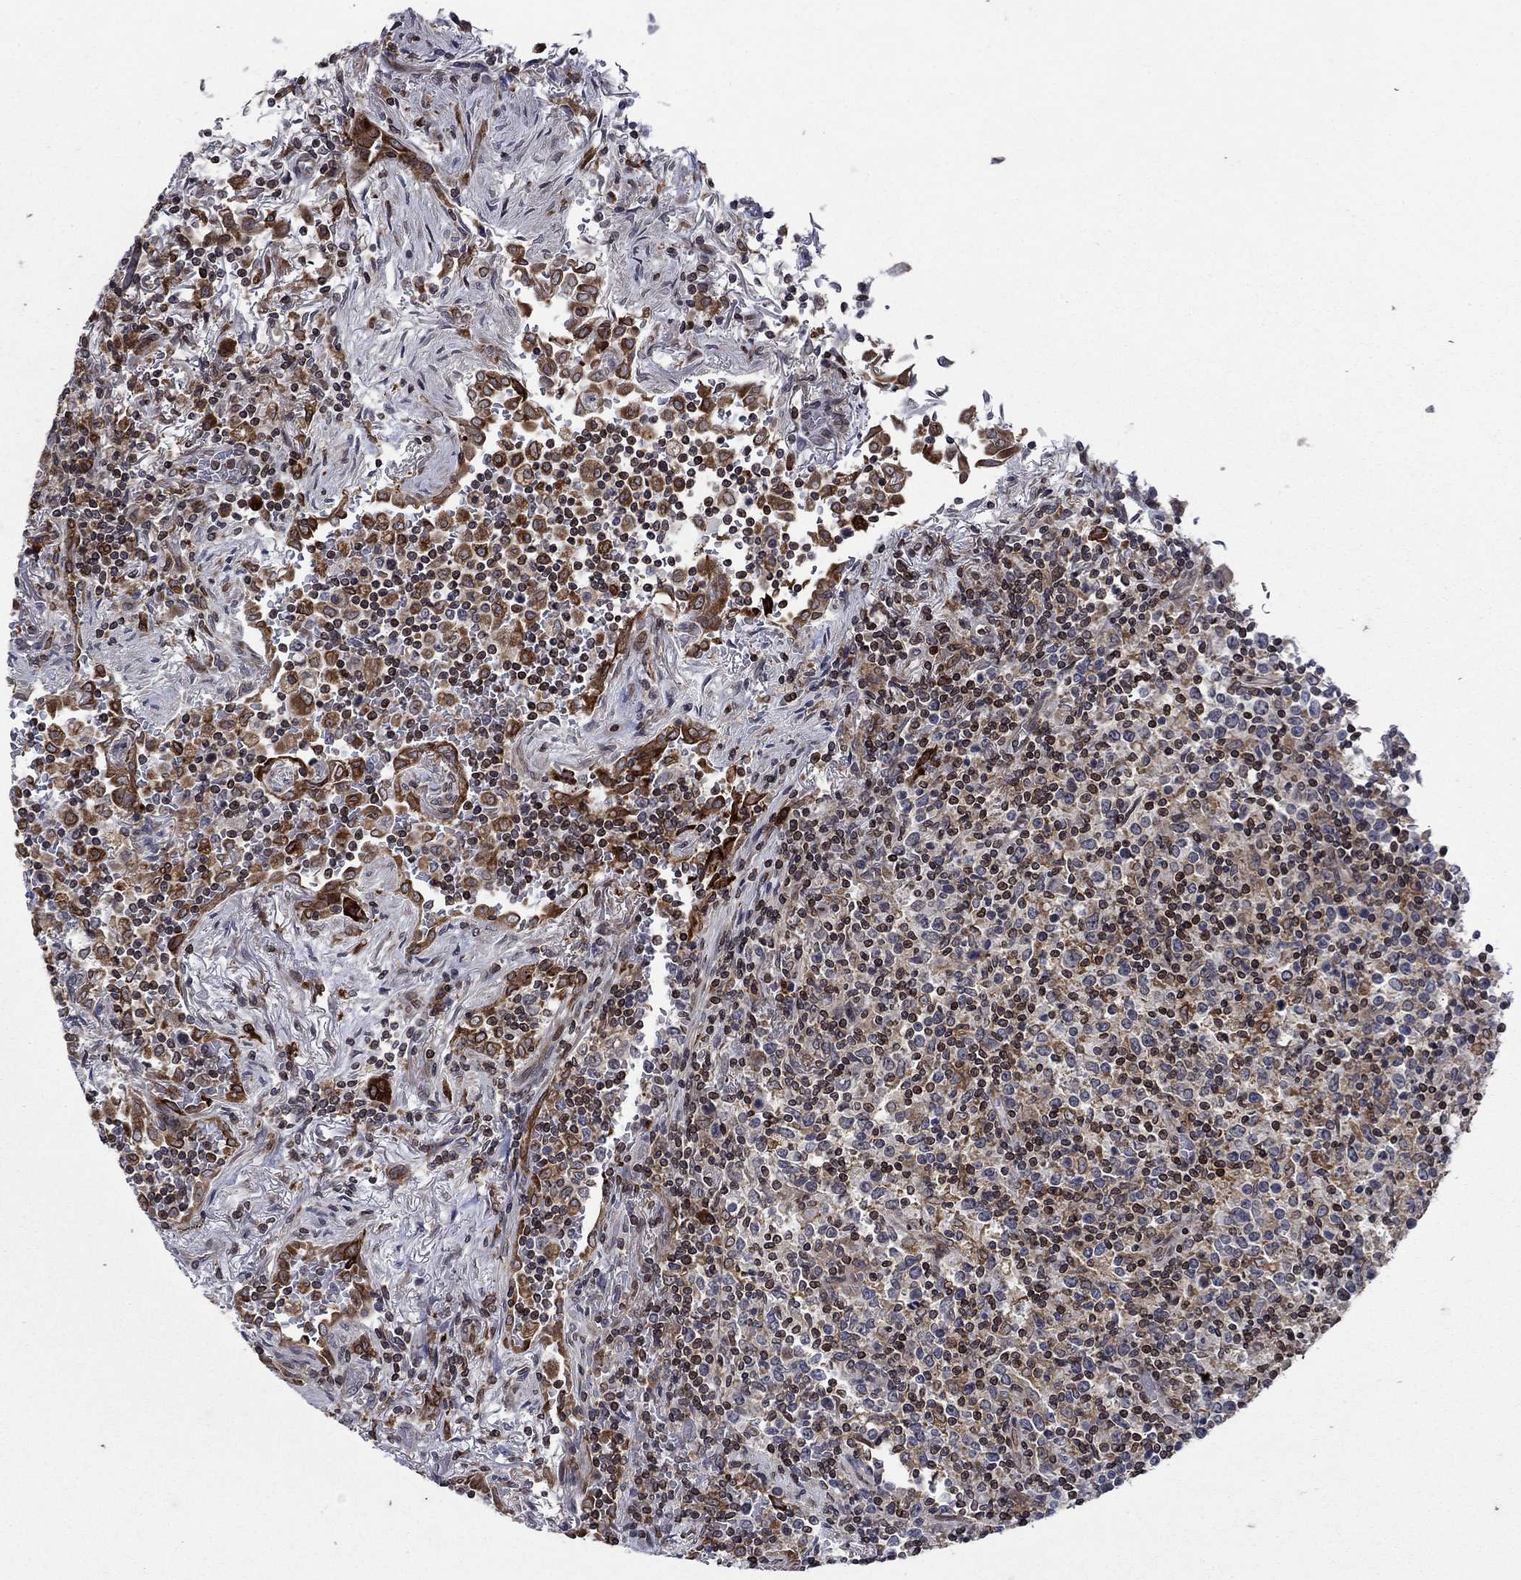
{"staining": {"intensity": "strong", "quantity": "<25%", "location": "cytoplasmic/membranous"}, "tissue": "lymphoma", "cell_type": "Tumor cells", "image_type": "cancer", "snomed": [{"axis": "morphology", "description": "Malignant lymphoma, non-Hodgkin's type, High grade"}, {"axis": "topography", "description": "Lung"}], "caption": "This image exhibits immunohistochemistry staining of human high-grade malignant lymphoma, non-Hodgkin's type, with medium strong cytoplasmic/membranous staining in about <25% of tumor cells.", "gene": "DHRS7", "patient": {"sex": "male", "age": 79}}